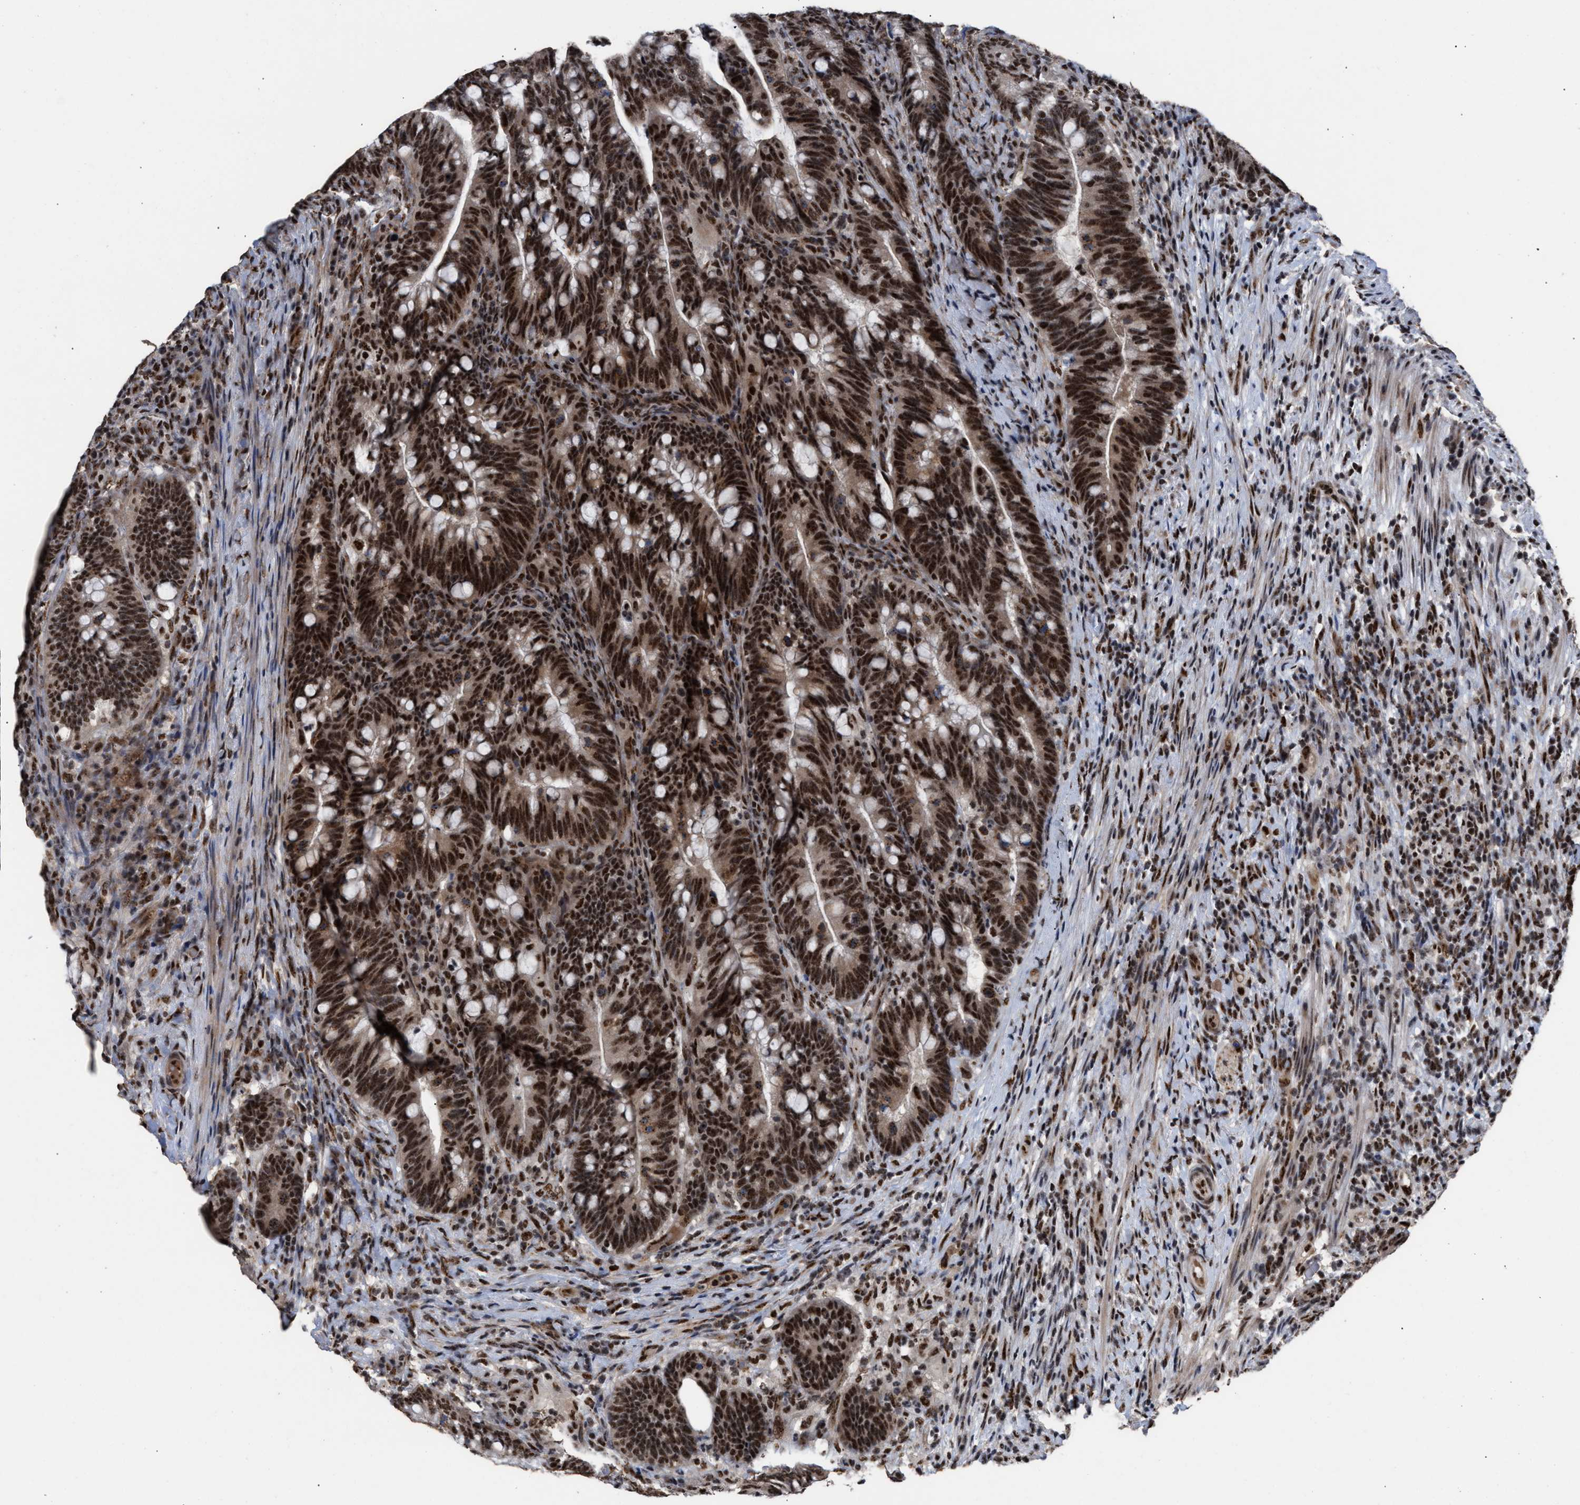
{"staining": {"intensity": "strong", "quantity": ">75%", "location": "cytoplasmic/membranous,nuclear"}, "tissue": "colorectal cancer", "cell_type": "Tumor cells", "image_type": "cancer", "snomed": [{"axis": "morphology", "description": "Adenocarcinoma, NOS"}, {"axis": "topography", "description": "Colon"}], "caption": "Immunohistochemistry (IHC) histopathology image of human colorectal cancer stained for a protein (brown), which shows high levels of strong cytoplasmic/membranous and nuclear staining in approximately >75% of tumor cells.", "gene": "EIF4A3", "patient": {"sex": "female", "age": 66}}